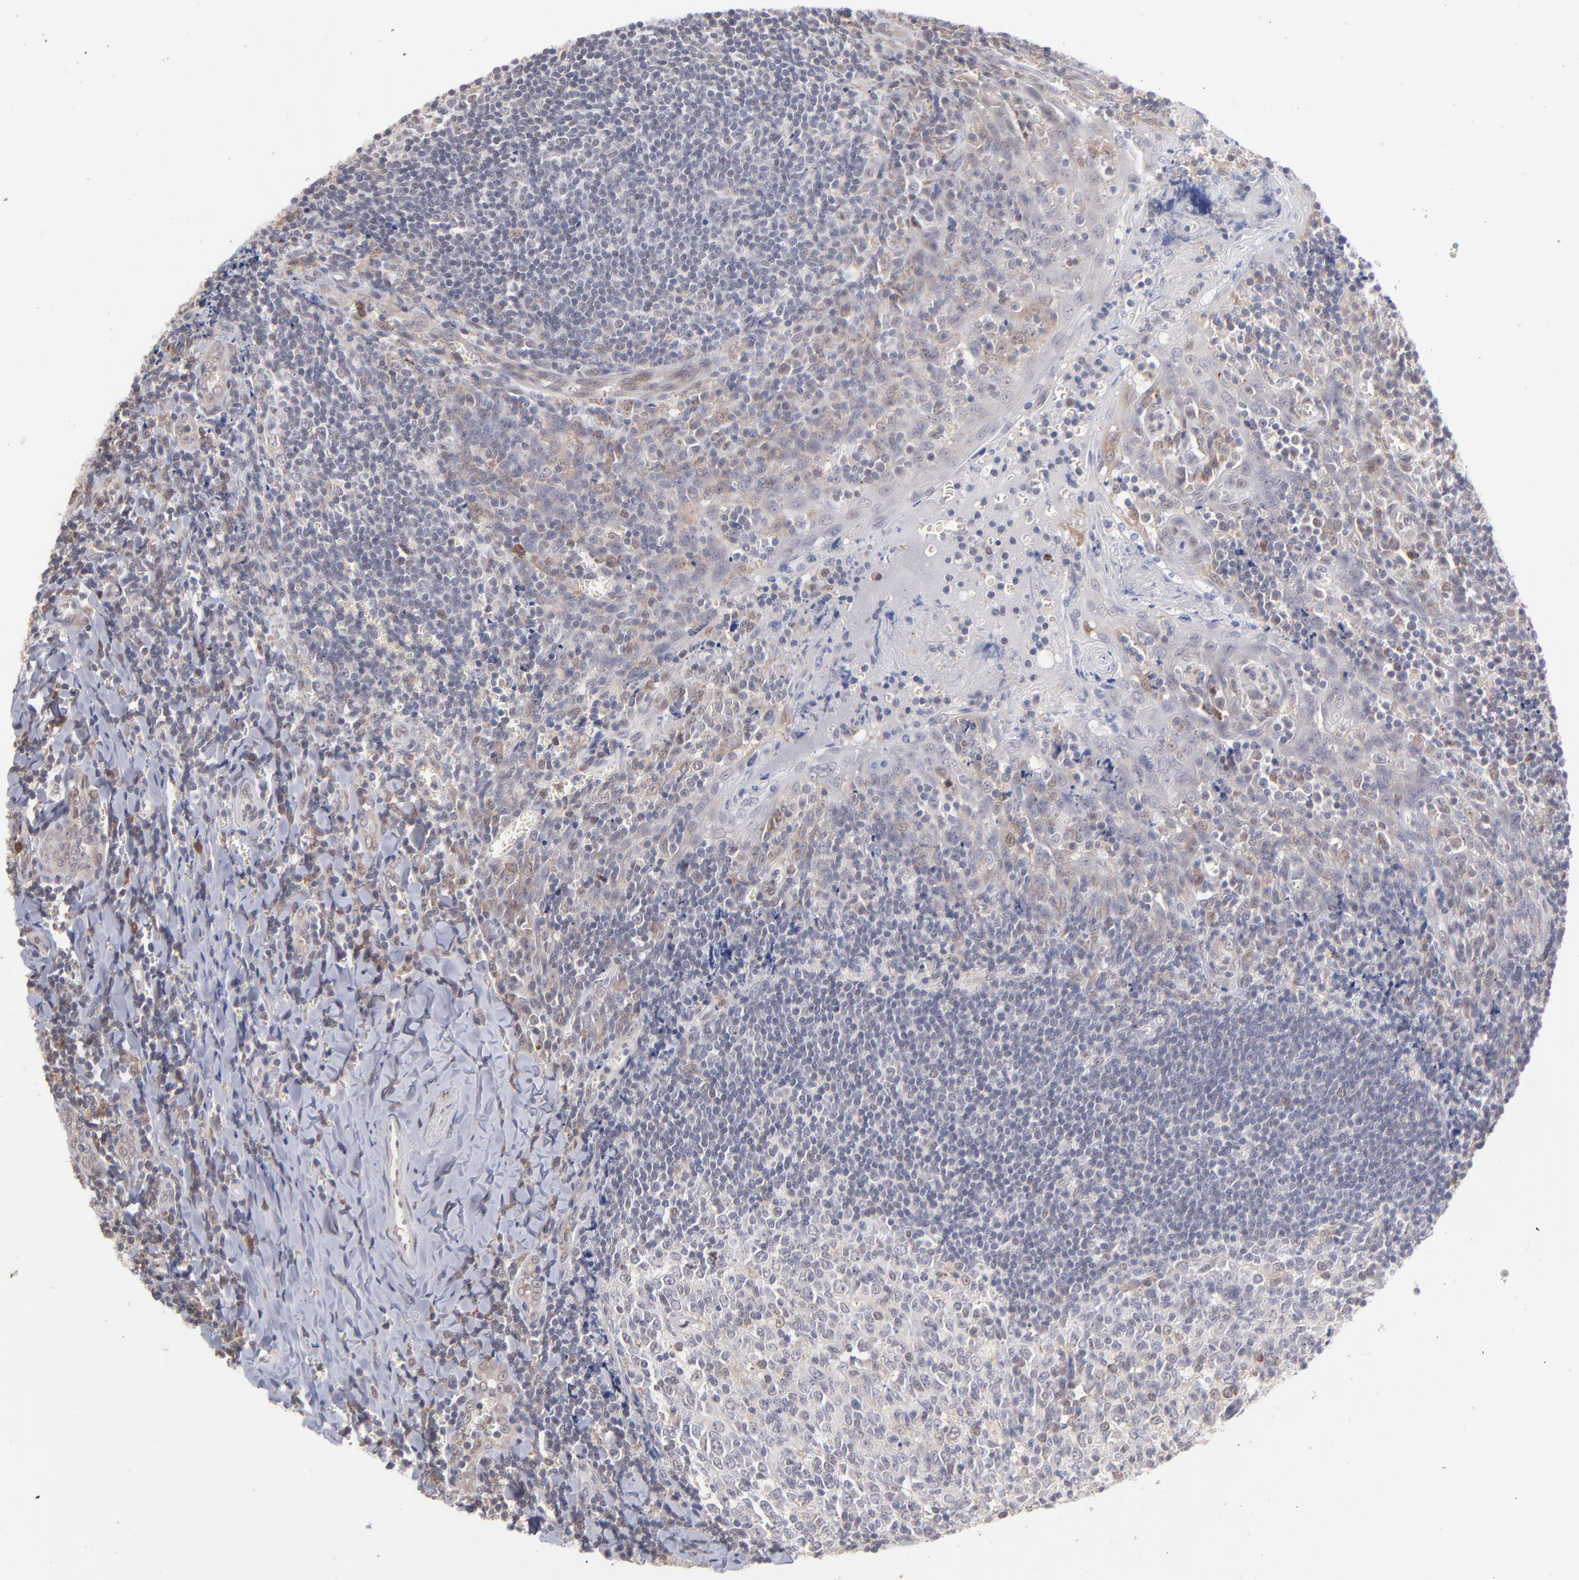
{"staining": {"intensity": "negative", "quantity": "none", "location": "none"}, "tissue": "tonsil", "cell_type": "Germinal center cells", "image_type": "normal", "snomed": [{"axis": "morphology", "description": "Normal tissue, NOS"}, {"axis": "topography", "description": "Tonsil"}], "caption": "A high-resolution photomicrograph shows immunohistochemistry (IHC) staining of benign tonsil, which reveals no significant staining in germinal center cells.", "gene": "OAS1", "patient": {"sex": "male", "age": 20}}